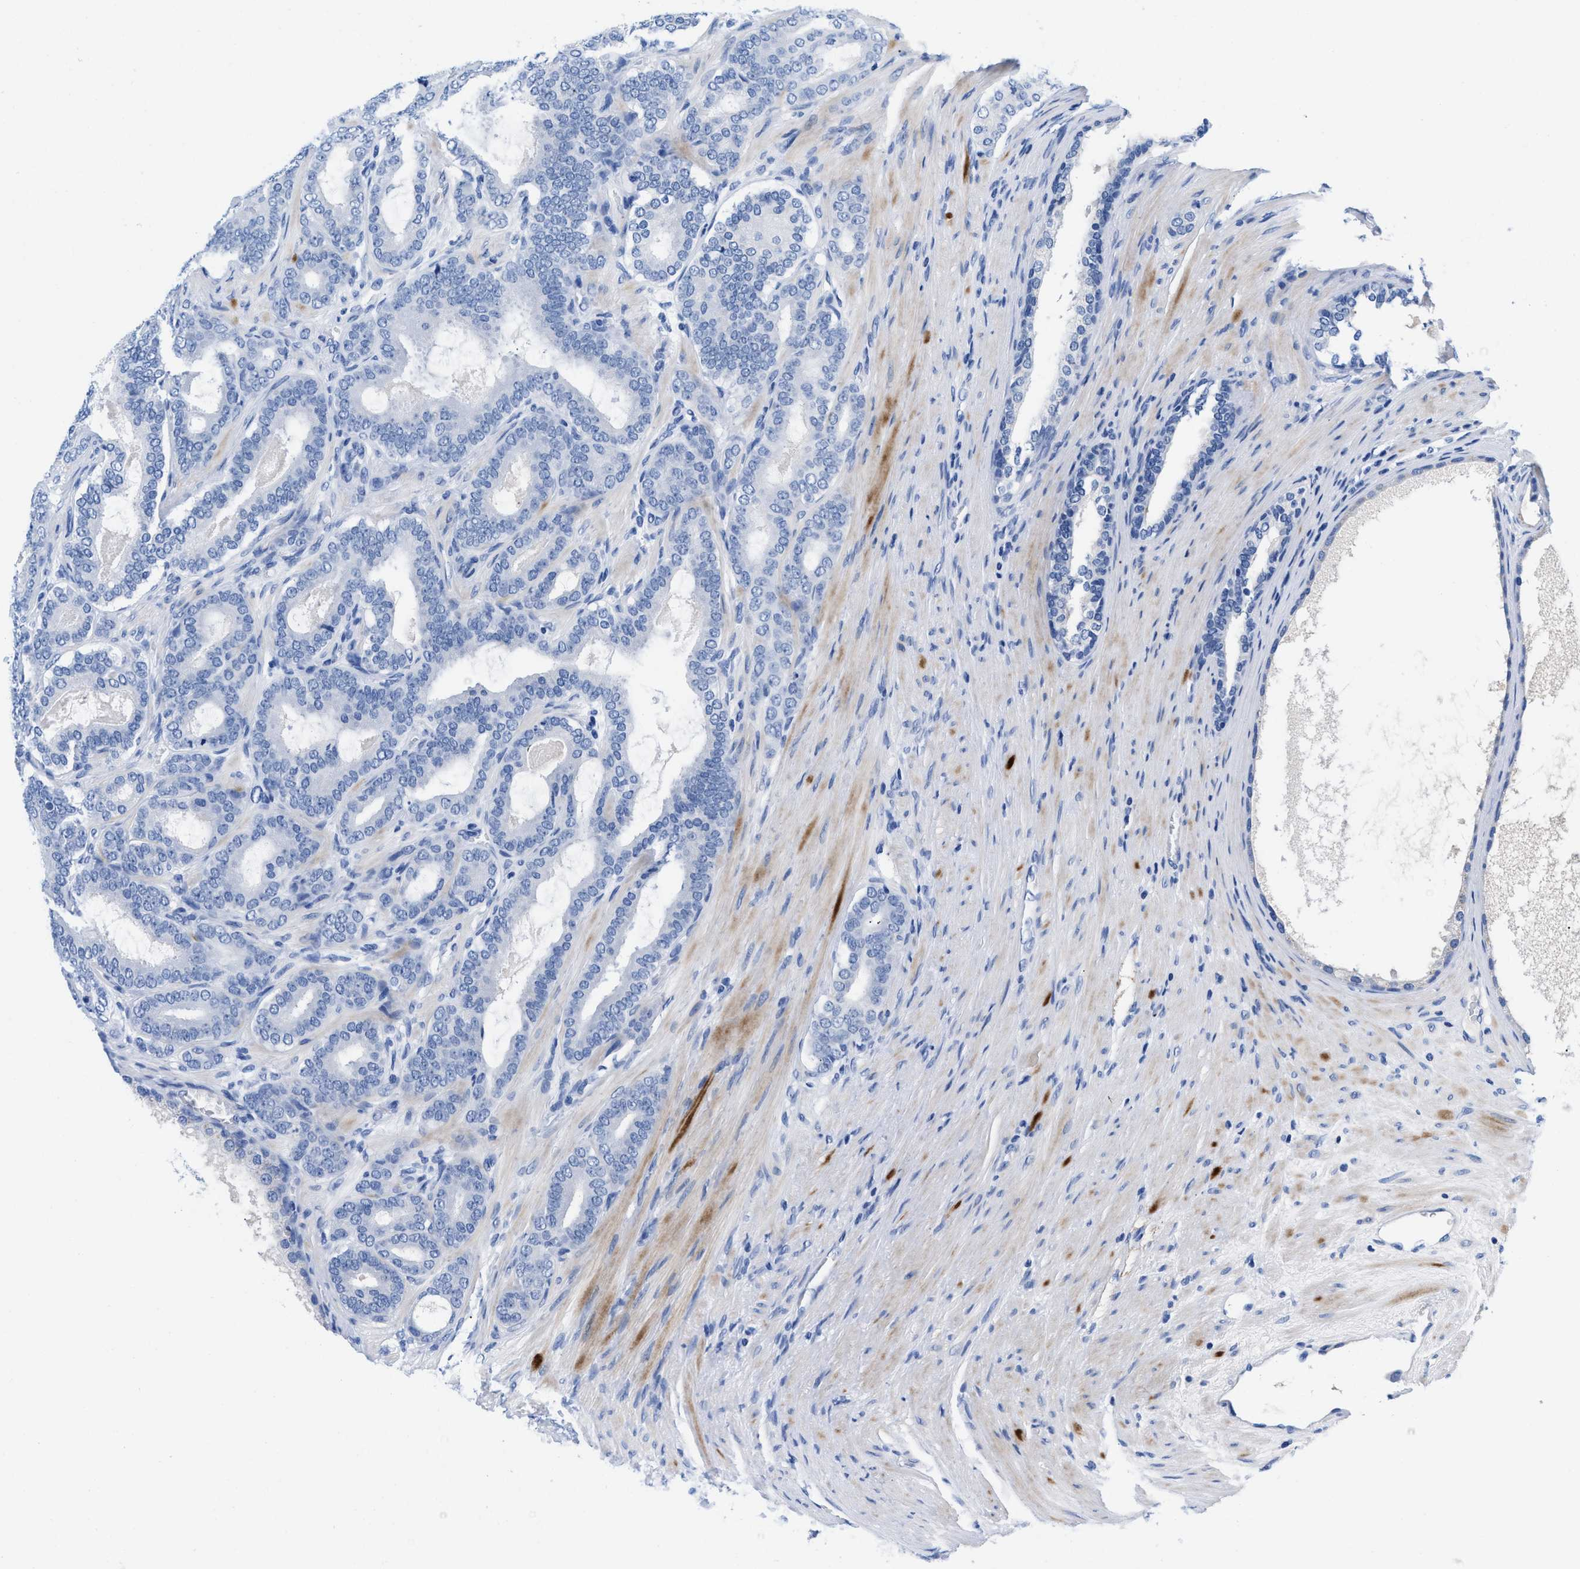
{"staining": {"intensity": "negative", "quantity": "none", "location": "none"}, "tissue": "prostate cancer", "cell_type": "Tumor cells", "image_type": "cancer", "snomed": [{"axis": "morphology", "description": "Adenocarcinoma, High grade"}, {"axis": "topography", "description": "Prostate"}], "caption": "An immunohistochemistry (IHC) micrograph of prostate cancer is shown. There is no staining in tumor cells of prostate cancer. Brightfield microscopy of immunohistochemistry stained with DAB (3,3'-diaminobenzidine) (brown) and hematoxylin (blue), captured at high magnification.", "gene": "SLFN13", "patient": {"sex": "male", "age": 60}}